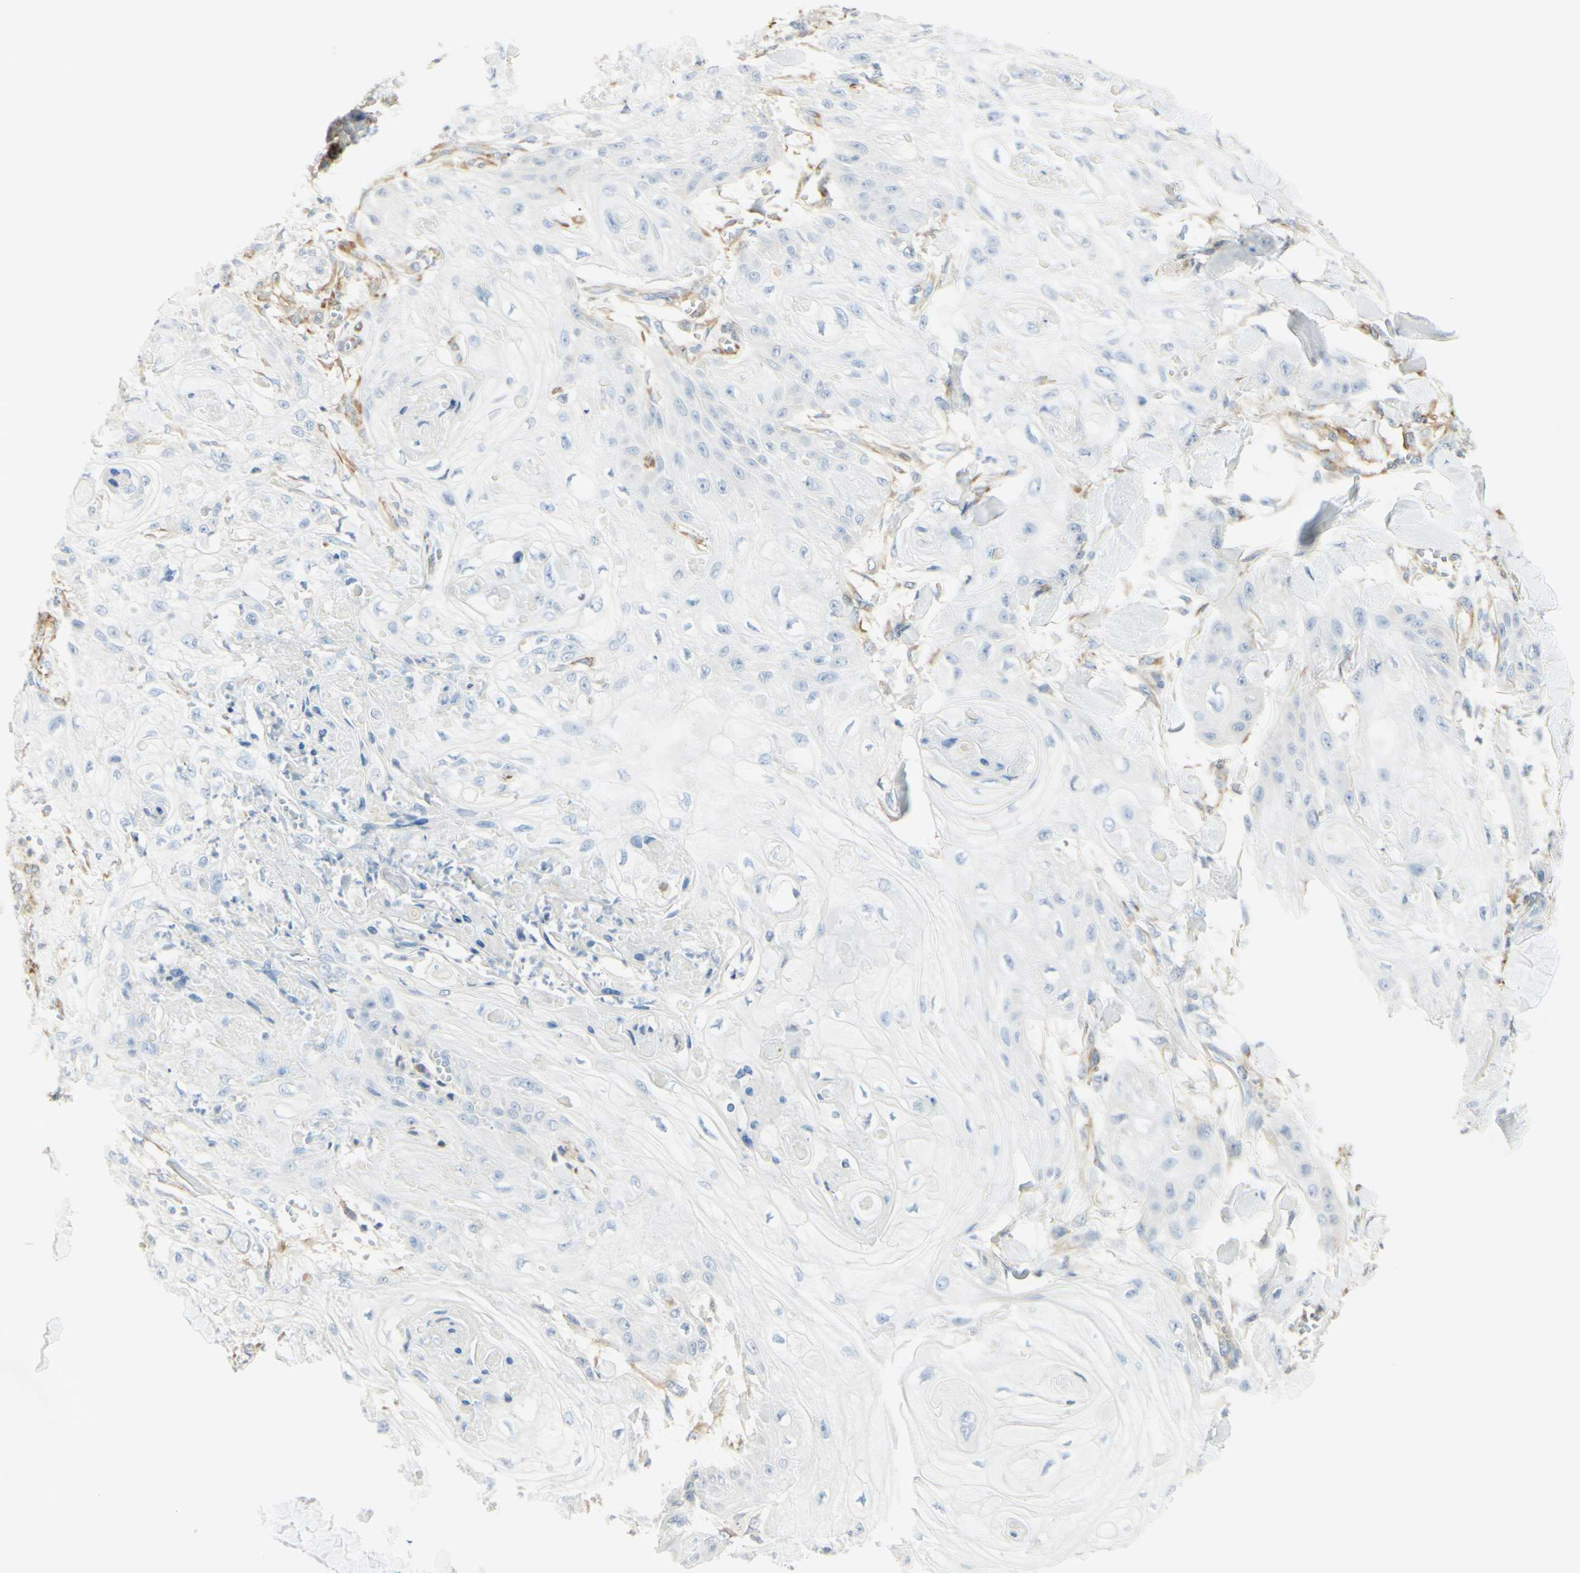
{"staining": {"intensity": "negative", "quantity": "none", "location": "none"}, "tissue": "skin cancer", "cell_type": "Tumor cells", "image_type": "cancer", "snomed": [{"axis": "morphology", "description": "Squamous cell carcinoma, NOS"}, {"axis": "topography", "description": "Skin"}], "caption": "Human skin squamous cell carcinoma stained for a protein using immunohistochemistry (IHC) demonstrates no staining in tumor cells.", "gene": "MAP1B", "patient": {"sex": "male", "age": 74}}